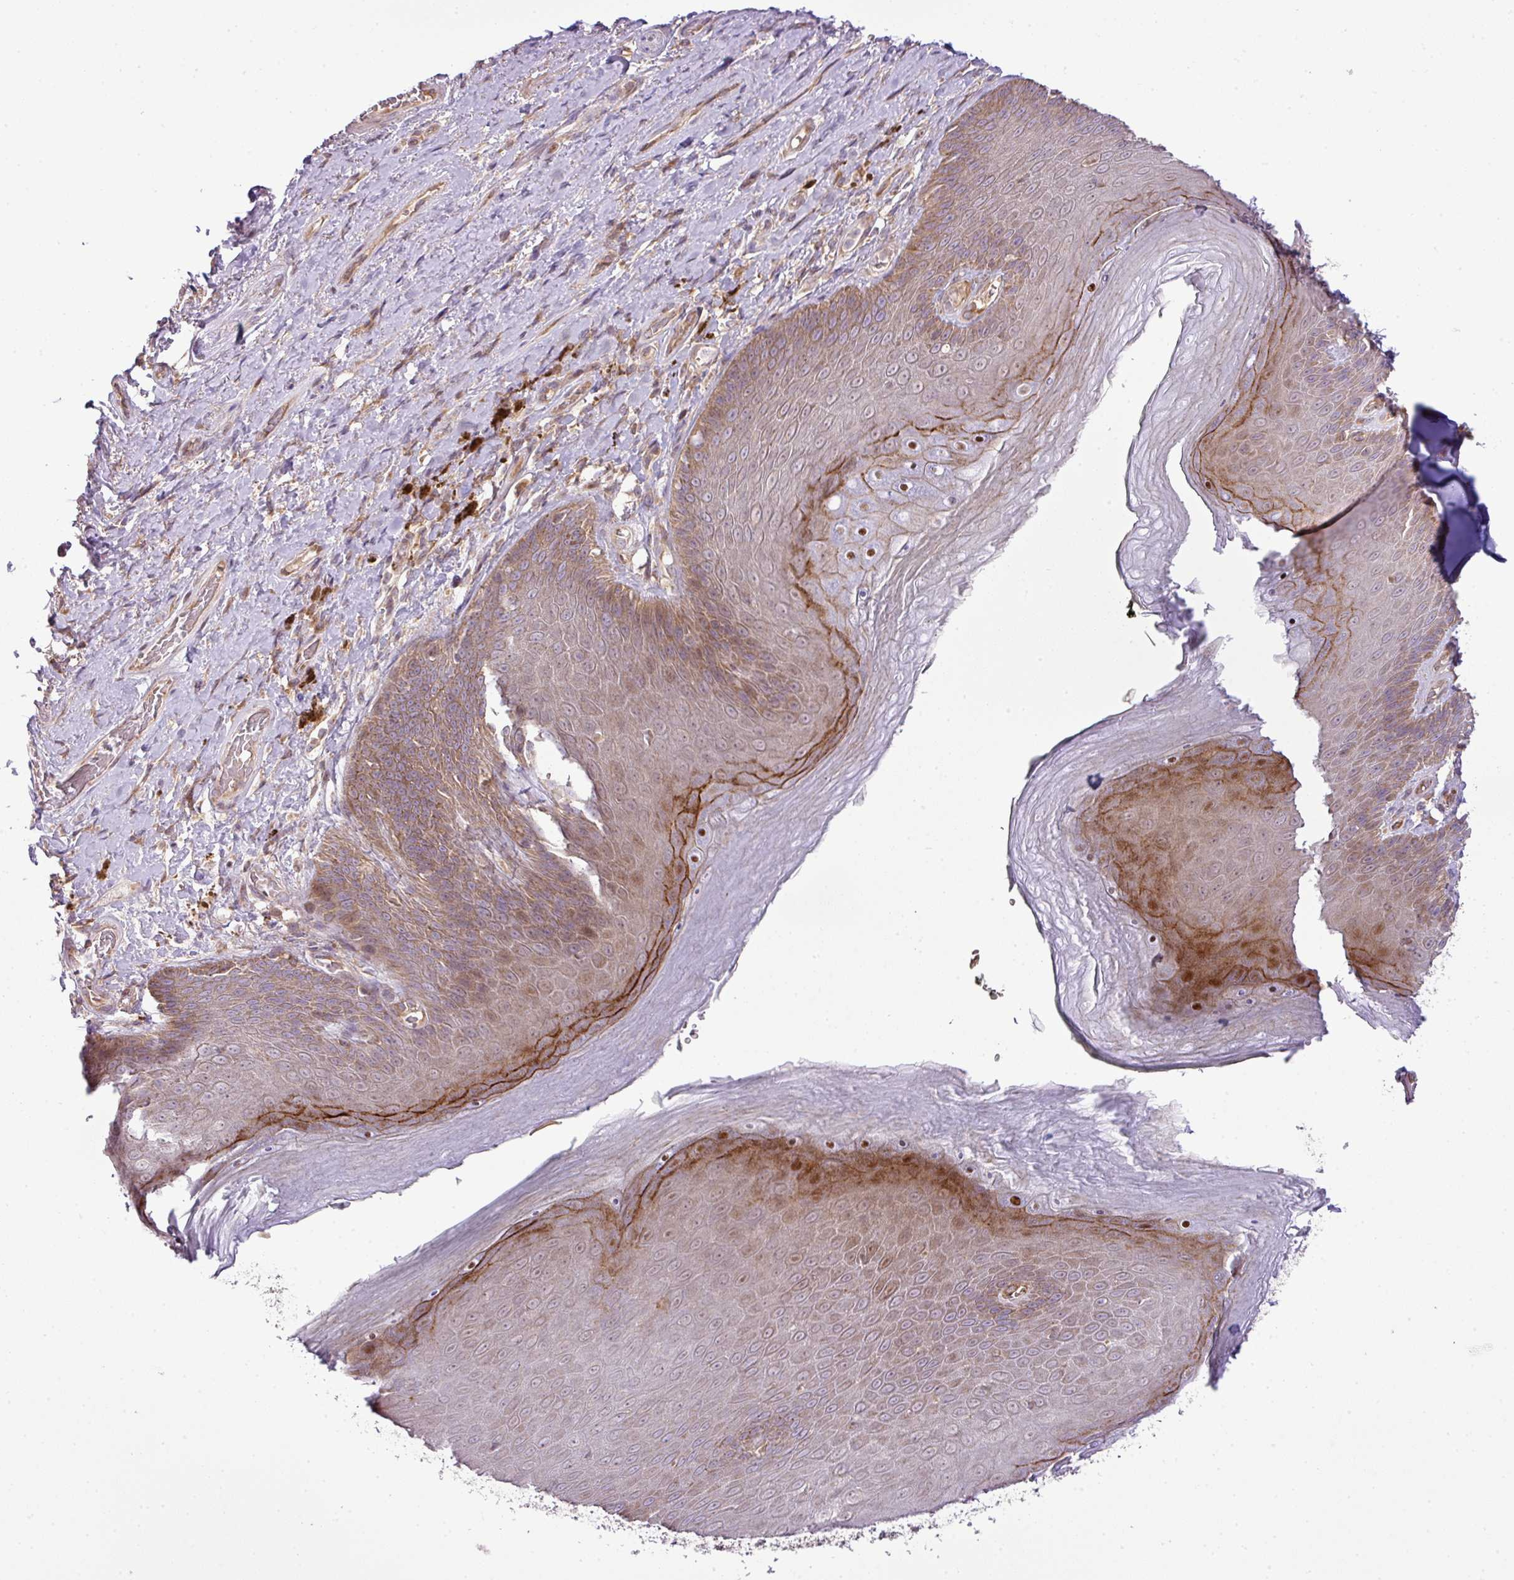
{"staining": {"intensity": "strong", "quantity": "<25%", "location": "cytoplasmic/membranous,nuclear"}, "tissue": "skin", "cell_type": "Epidermal cells", "image_type": "normal", "snomed": [{"axis": "morphology", "description": "Normal tissue, NOS"}, {"axis": "topography", "description": "Anal"}, {"axis": "topography", "description": "Peripheral nerve tissue"}], "caption": "Epidermal cells demonstrate medium levels of strong cytoplasmic/membranous,nuclear positivity in approximately <25% of cells in benign skin. Ihc stains the protein in brown and the nuclei are stained blue.", "gene": "COX18", "patient": {"sex": "male", "age": 53}}